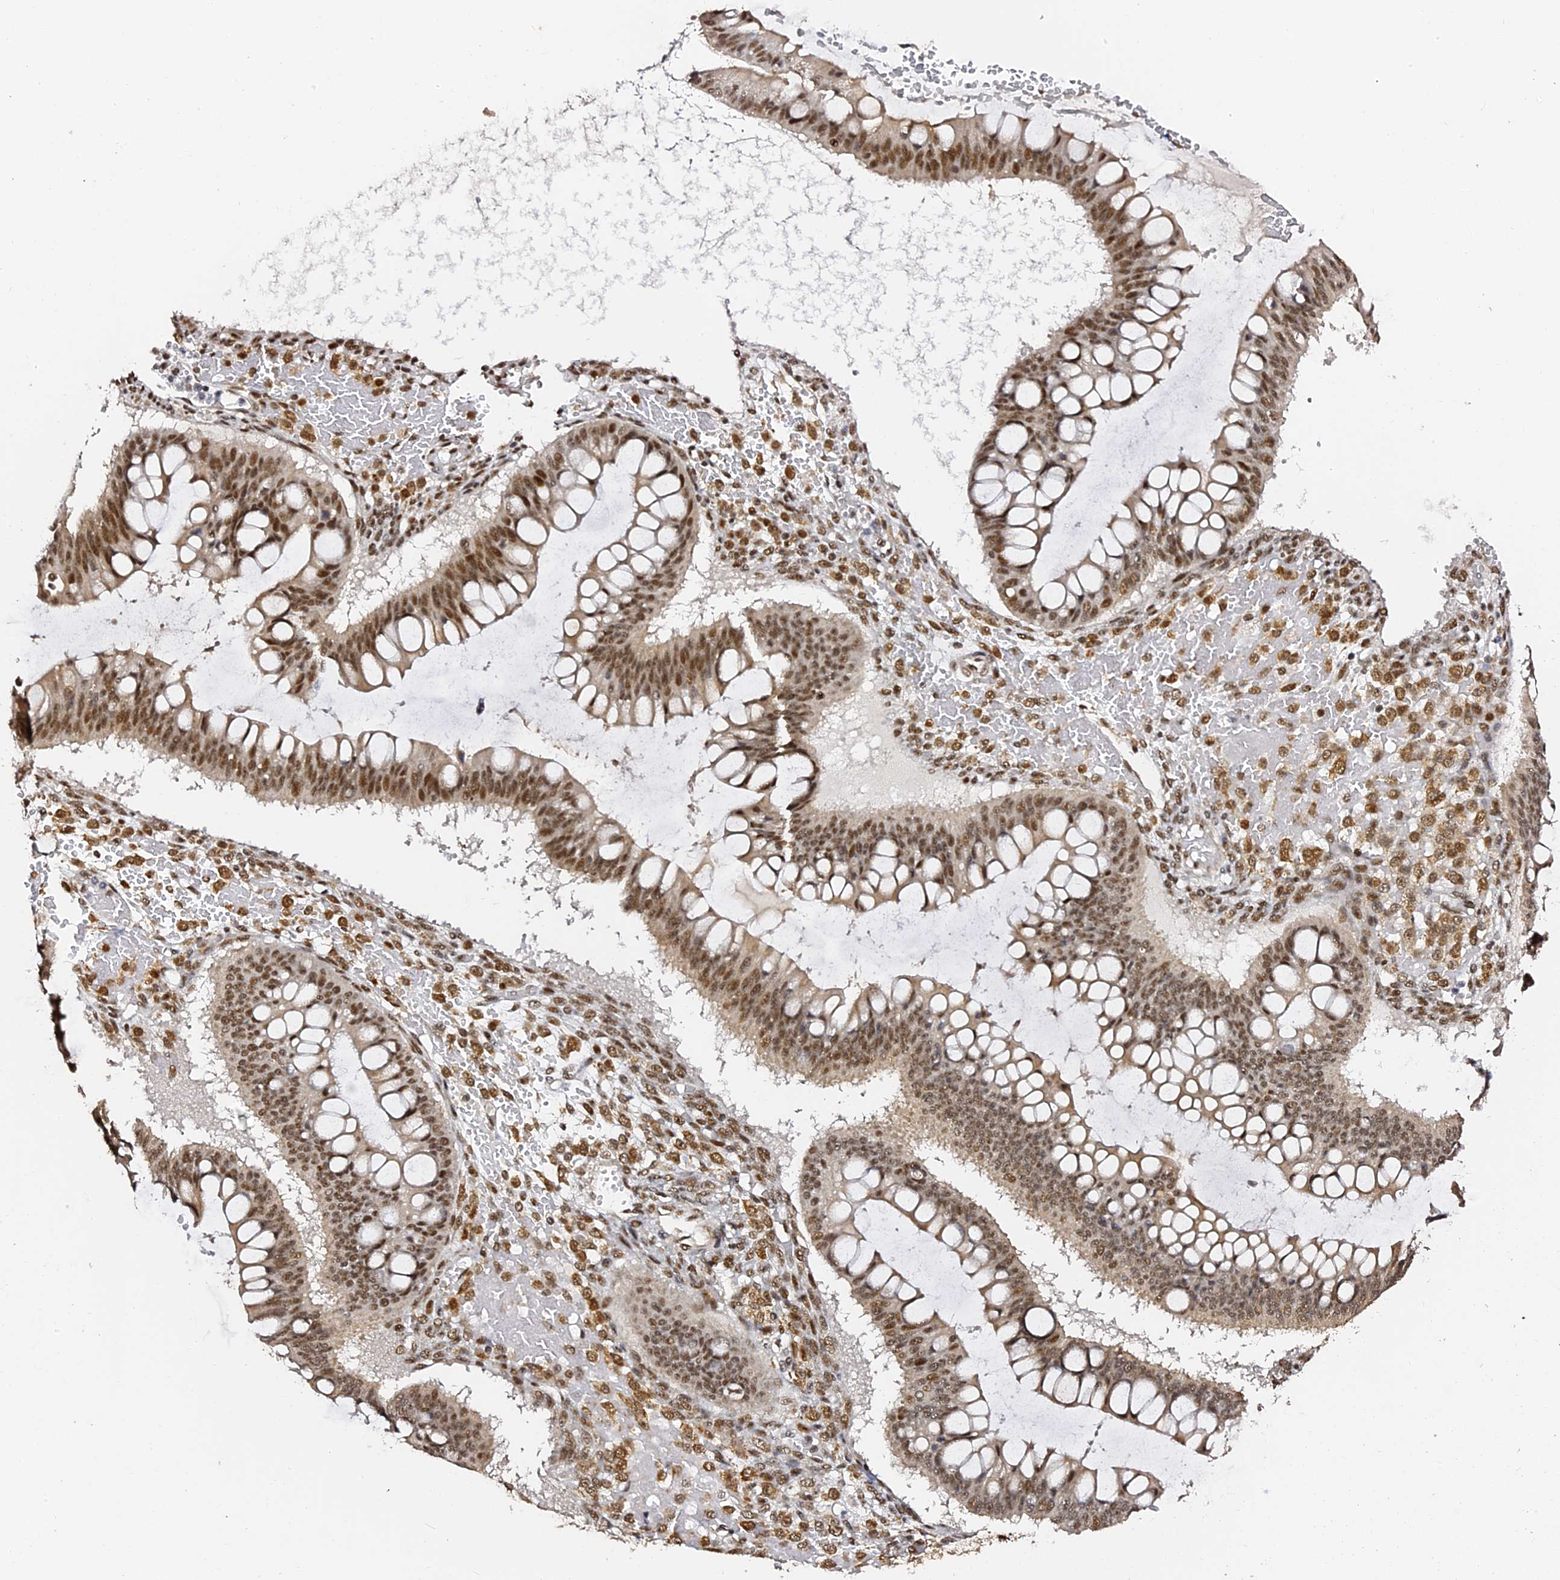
{"staining": {"intensity": "moderate", "quantity": ">75%", "location": "nuclear"}, "tissue": "ovarian cancer", "cell_type": "Tumor cells", "image_type": "cancer", "snomed": [{"axis": "morphology", "description": "Cystadenocarcinoma, mucinous, NOS"}, {"axis": "topography", "description": "Ovary"}], "caption": "Protein staining displays moderate nuclear staining in approximately >75% of tumor cells in mucinous cystadenocarcinoma (ovarian). The staining is performed using DAB (3,3'-diaminobenzidine) brown chromogen to label protein expression. The nuclei are counter-stained blue using hematoxylin.", "gene": "MCRS1", "patient": {"sex": "female", "age": 73}}